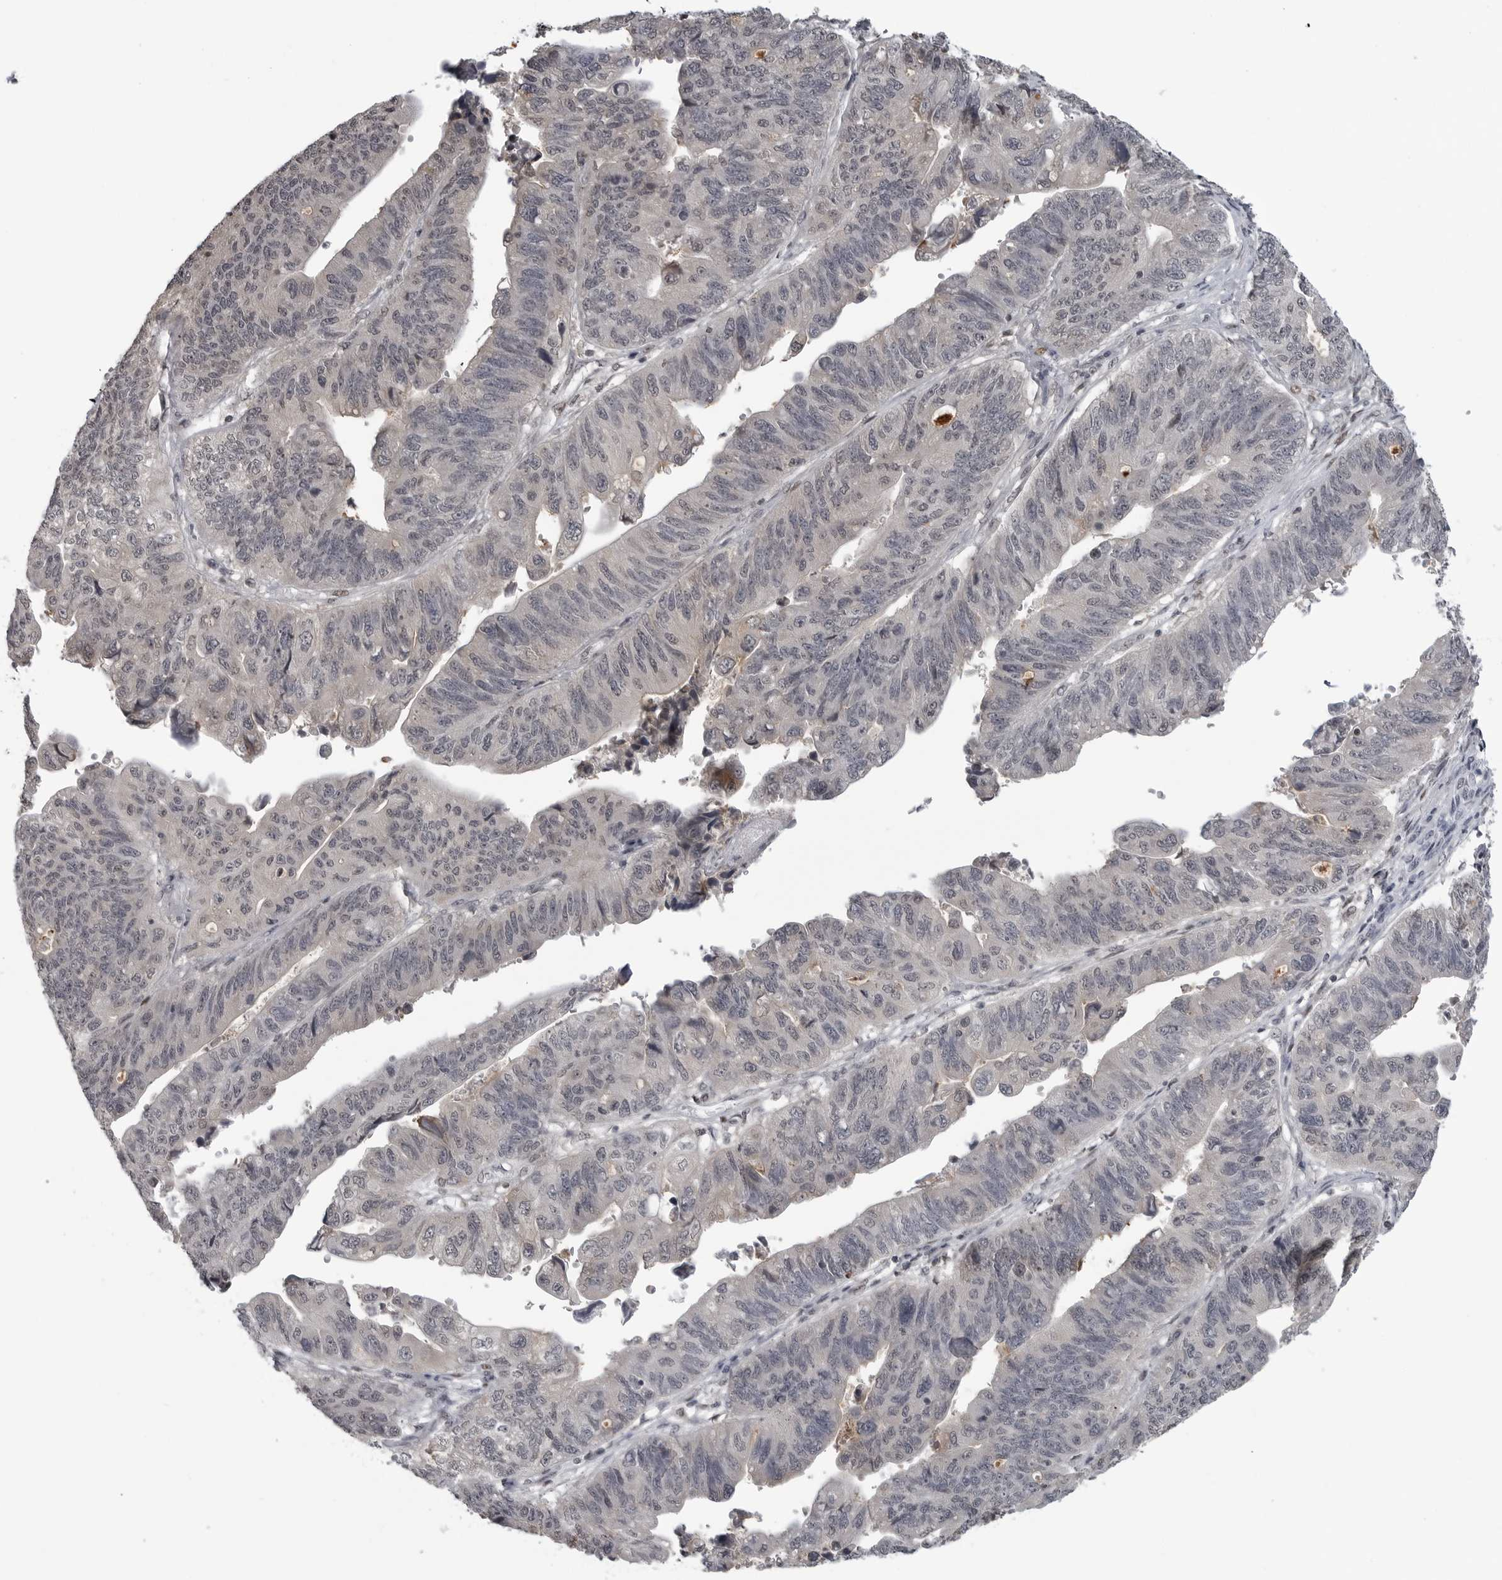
{"staining": {"intensity": "negative", "quantity": "none", "location": "none"}, "tissue": "stomach cancer", "cell_type": "Tumor cells", "image_type": "cancer", "snomed": [{"axis": "morphology", "description": "Adenocarcinoma, NOS"}, {"axis": "topography", "description": "Stomach"}], "caption": "Micrograph shows no protein expression in tumor cells of stomach cancer (adenocarcinoma) tissue. (Stains: DAB (3,3'-diaminobenzidine) IHC with hematoxylin counter stain, Microscopy: brightfield microscopy at high magnification).", "gene": "C8orf58", "patient": {"sex": "male", "age": 59}}